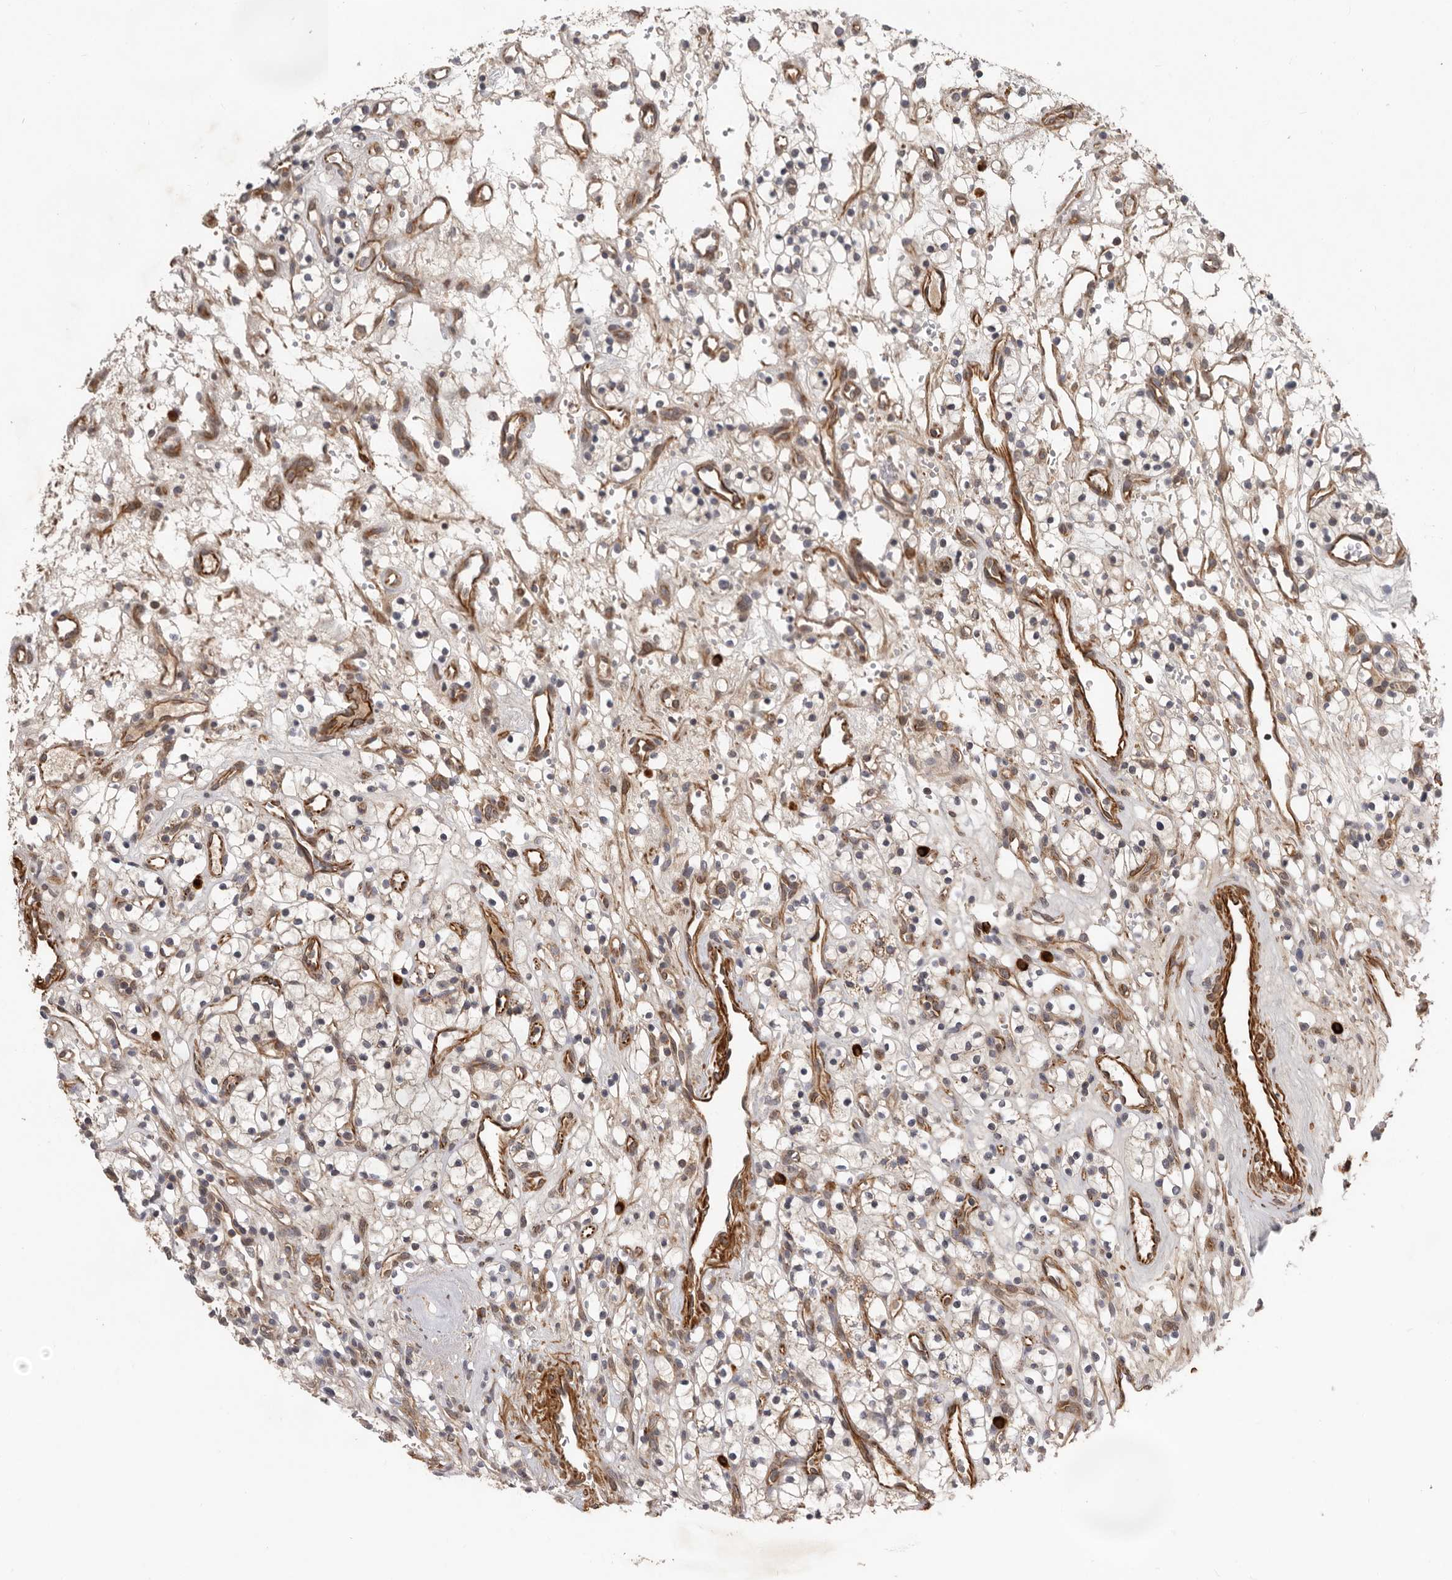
{"staining": {"intensity": "weak", "quantity": "<25%", "location": "cytoplasmic/membranous"}, "tissue": "renal cancer", "cell_type": "Tumor cells", "image_type": "cancer", "snomed": [{"axis": "morphology", "description": "Adenocarcinoma, NOS"}, {"axis": "topography", "description": "Kidney"}], "caption": "This is a micrograph of immunohistochemistry (IHC) staining of renal cancer (adenocarcinoma), which shows no expression in tumor cells.", "gene": "RNF157", "patient": {"sex": "female", "age": 57}}